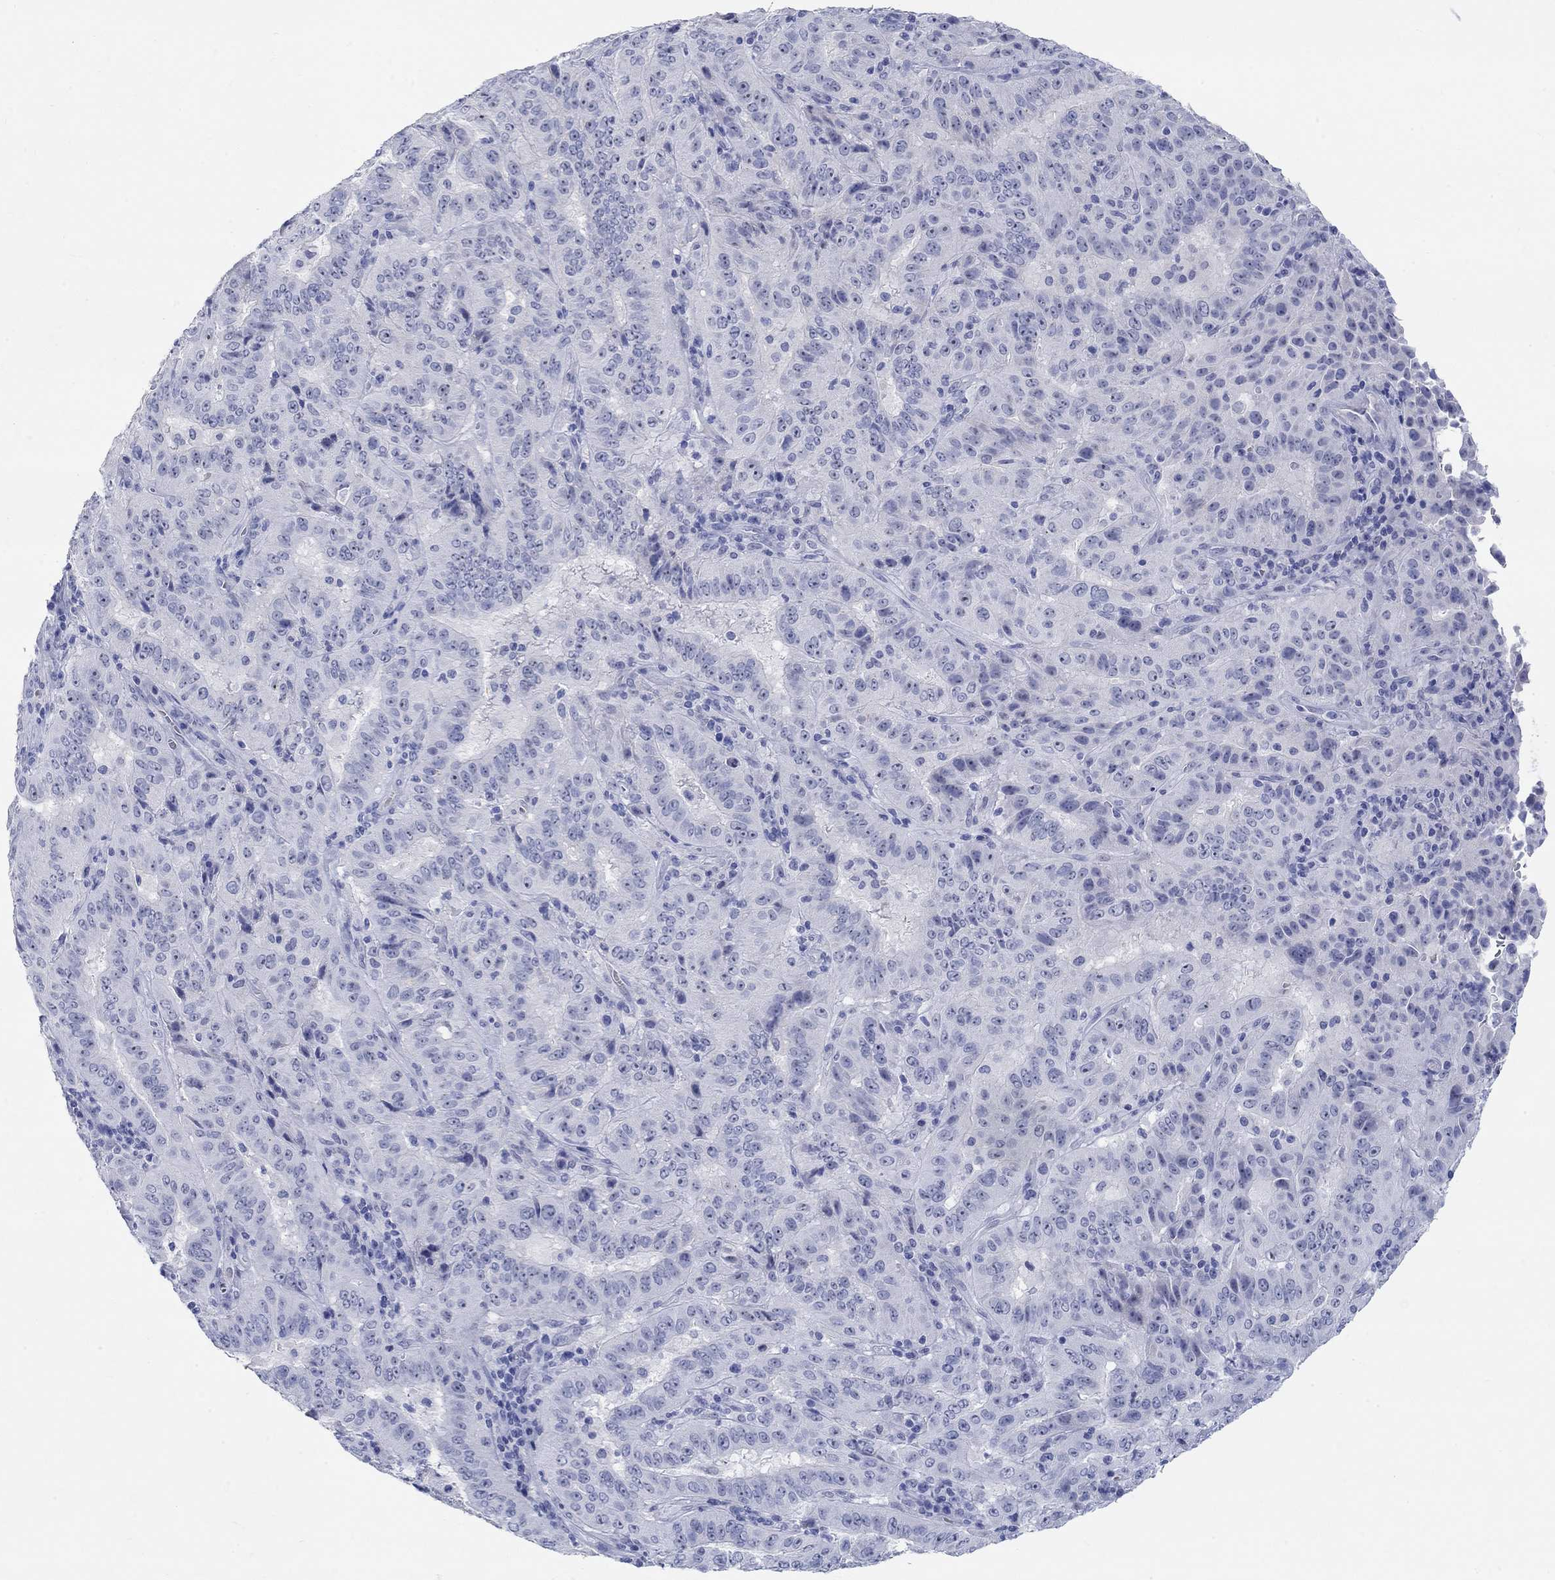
{"staining": {"intensity": "negative", "quantity": "none", "location": "none"}, "tissue": "pancreatic cancer", "cell_type": "Tumor cells", "image_type": "cancer", "snomed": [{"axis": "morphology", "description": "Adenocarcinoma, NOS"}, {"axis": "topography", "description": "Pancreas"}], "caption": "High power microscopy micrograph of an immunohistochemistry (IHC) histopathology image of pancreatic adenocarcinoma, revealing no significant expression in tumor cells.", "gene": "GRIA3", "patient": {"sex": "male", "age": 63}}